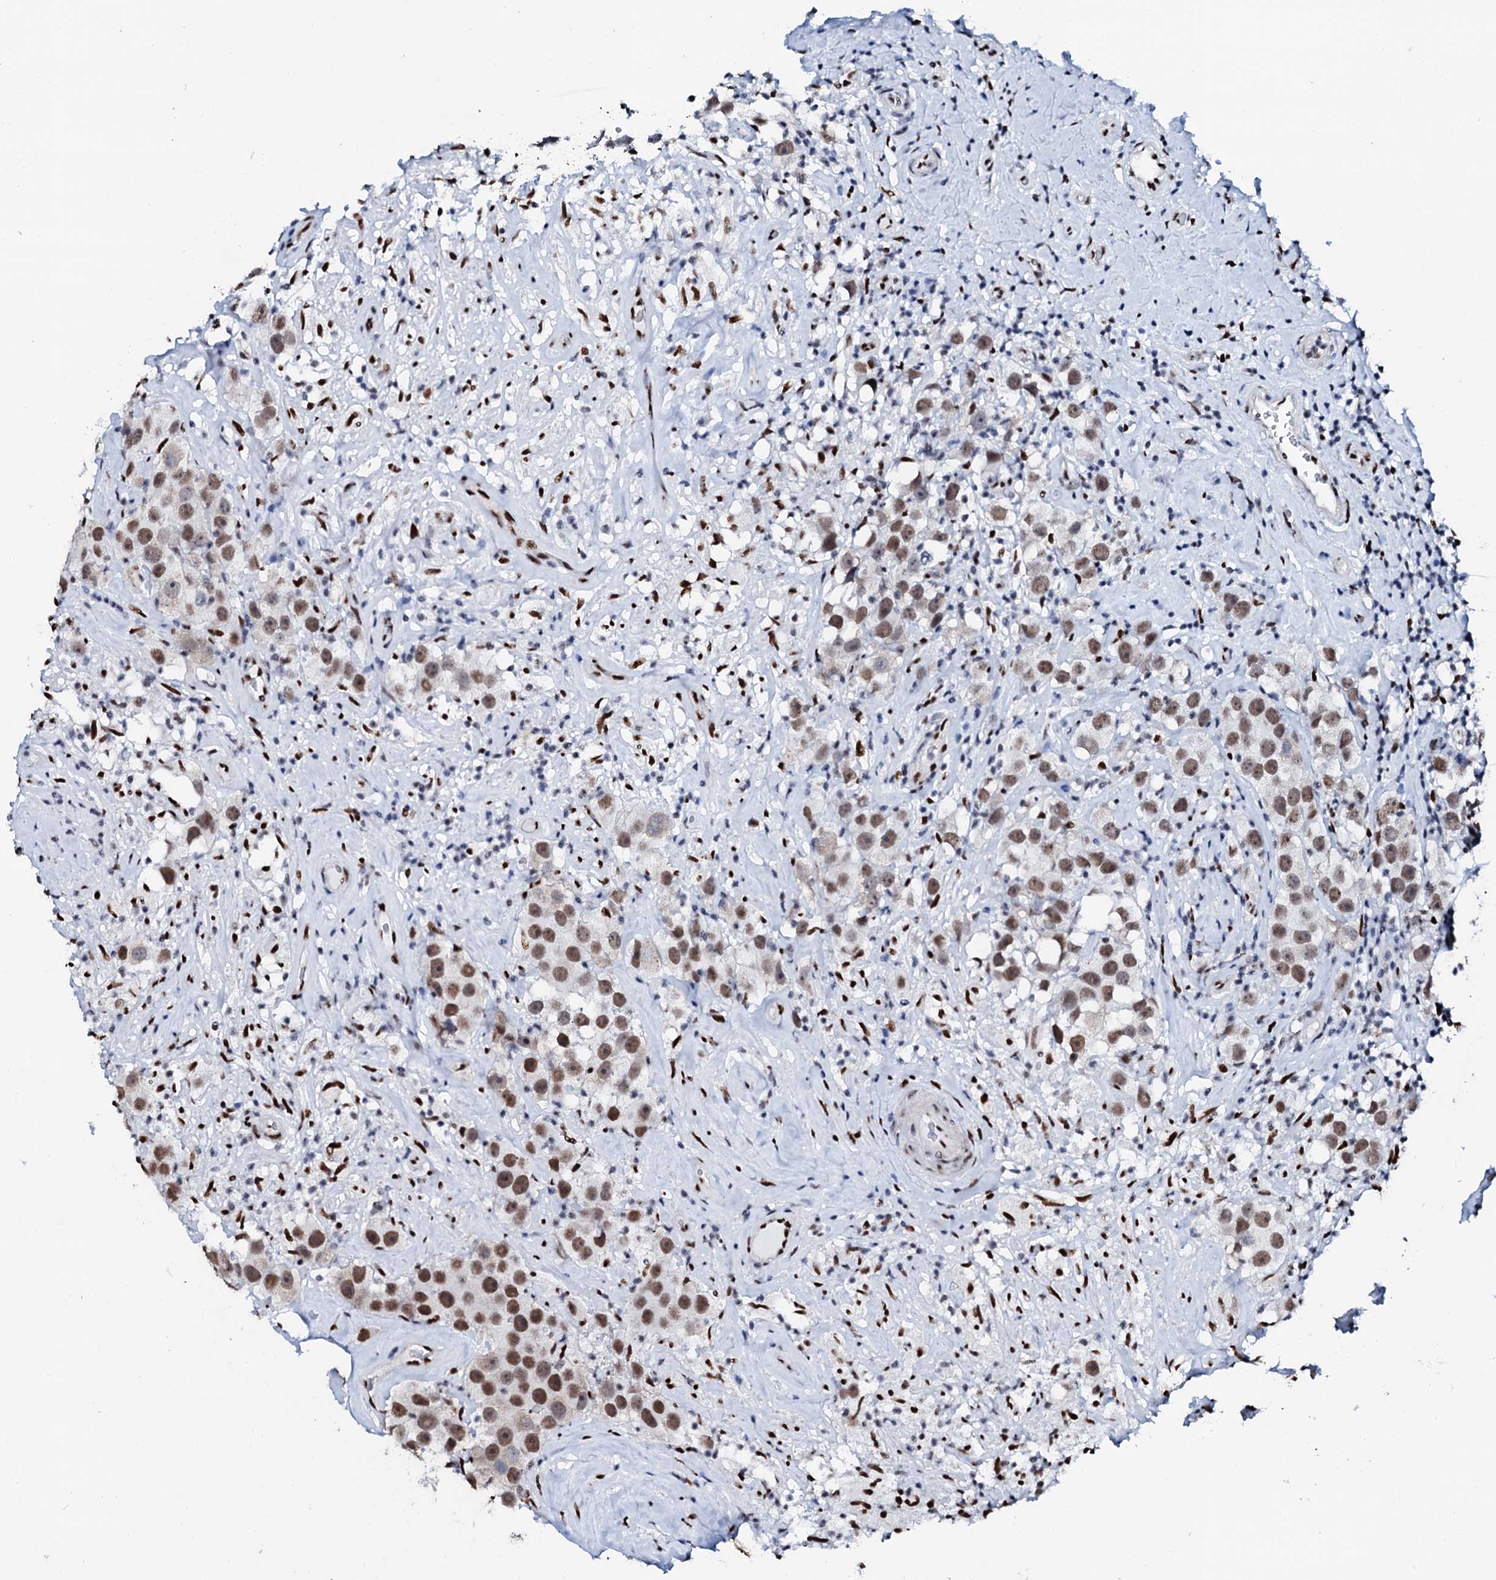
{"staining": {"intensity": "moderate", "quantity": ">75%", "location": "nuclear"}, "tissue": "testis cancer", "cell_type": "Tumor cells", "image_type": "cancer", "snomed": [{"axis": "morphology", "description": "Seminoma, NOS"}, {"axis": "topography", "description": "Testis"}], "caption": "Tumor cells exhibit medium levels of moderate nuclear positivity in about >75% of cells in human testis cancer.", "gene": "NKAPD1", "patient": {"sex": "male", "age": 49}}